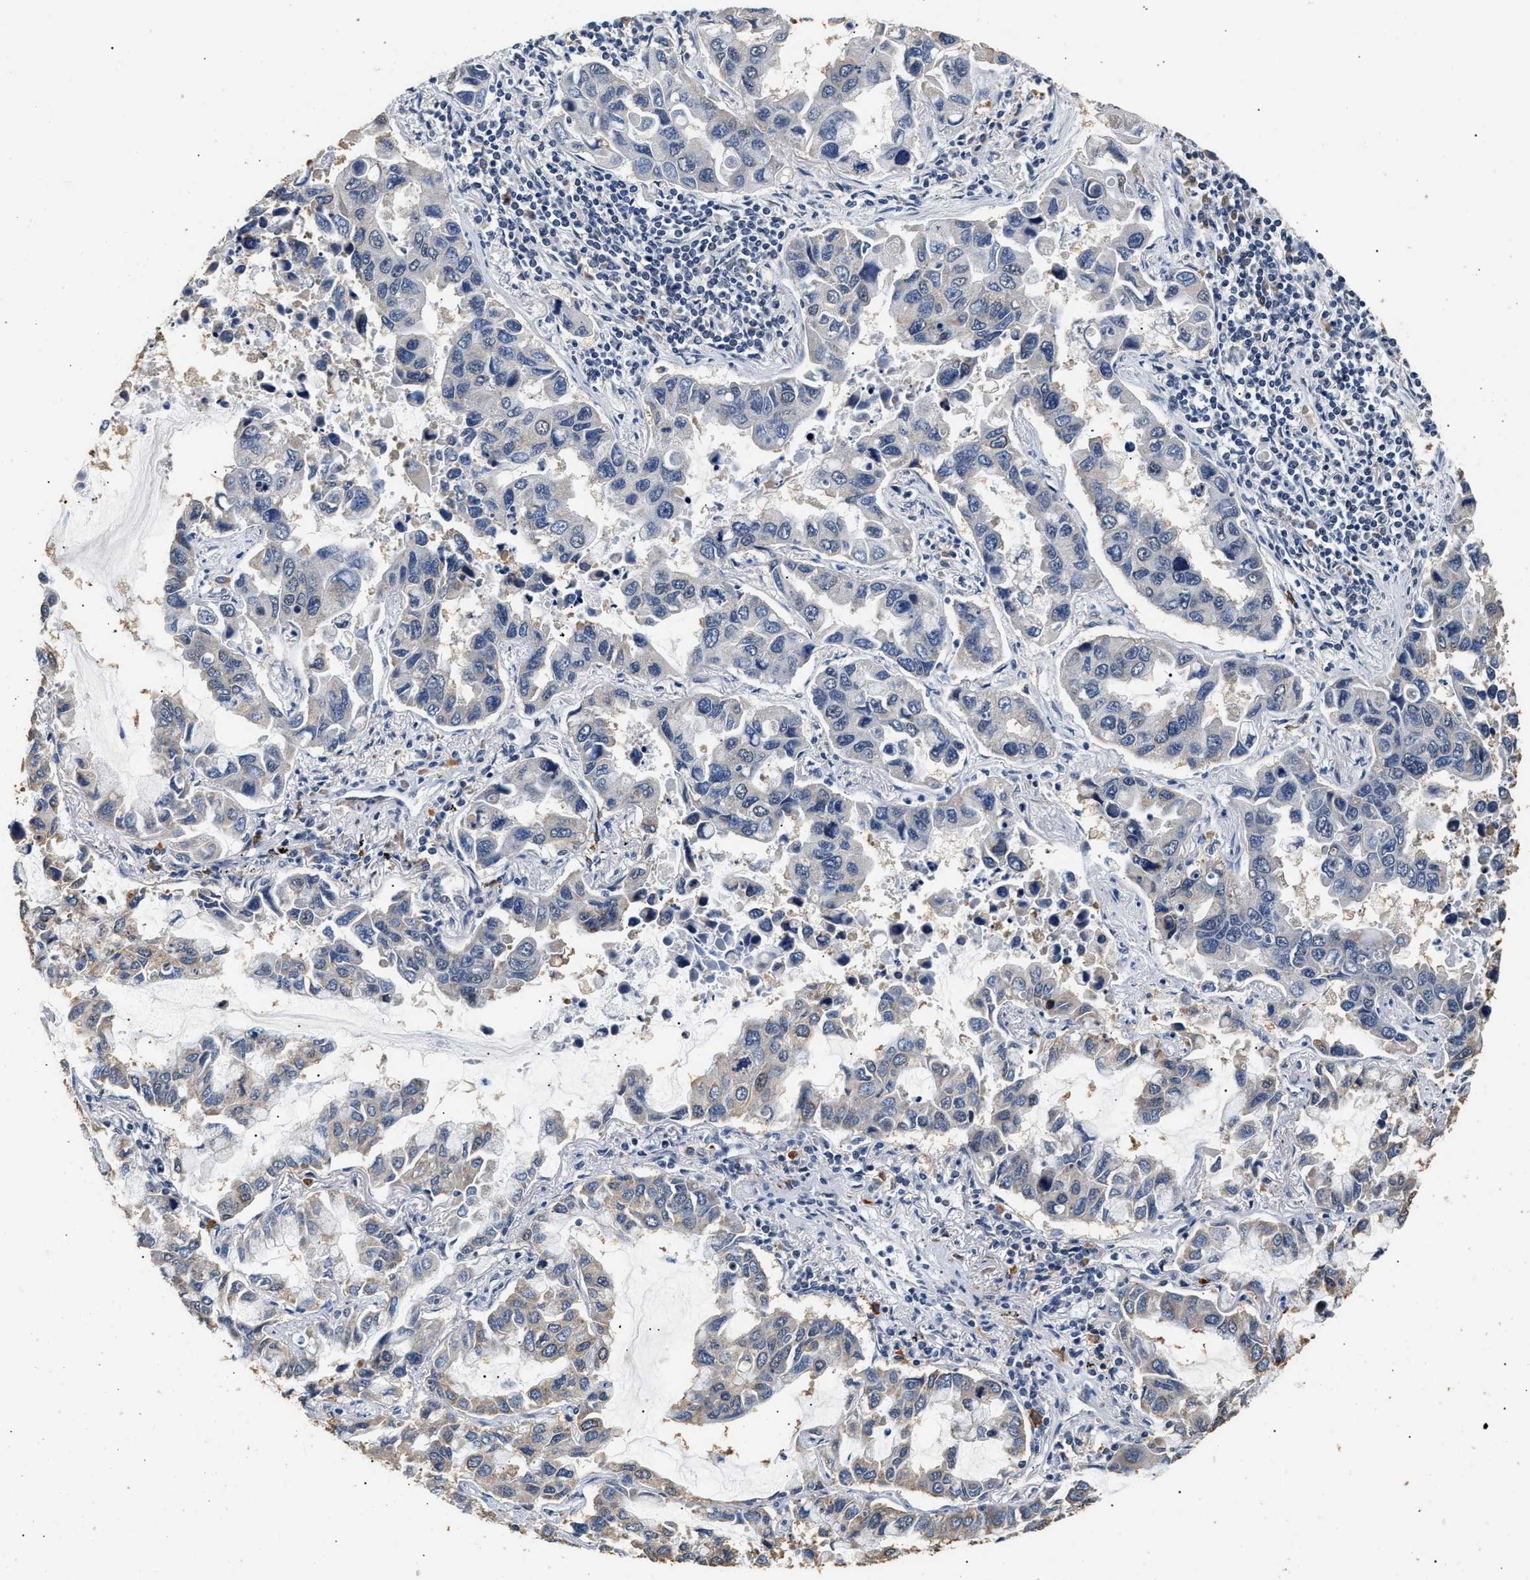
{"staining": {"intensity": "negative", "quantity": "none", "location": "none"}, "tissue": "lung cancer", "cell_type": "Tumor cells", "image_type": "cancer", "snomed": [{"axis": "morphology", "description": "Adenocarcinoma, NOS"}, {"axis": "topography", "description": "Lung"}], "caption": "This is an immunohistochemistry (IHC) micrograph of adenocarcinoma (lung). There is no positivity in tumor cells.", "gene": "THOC1", "patient": {"sex": "male", "age": 64}}